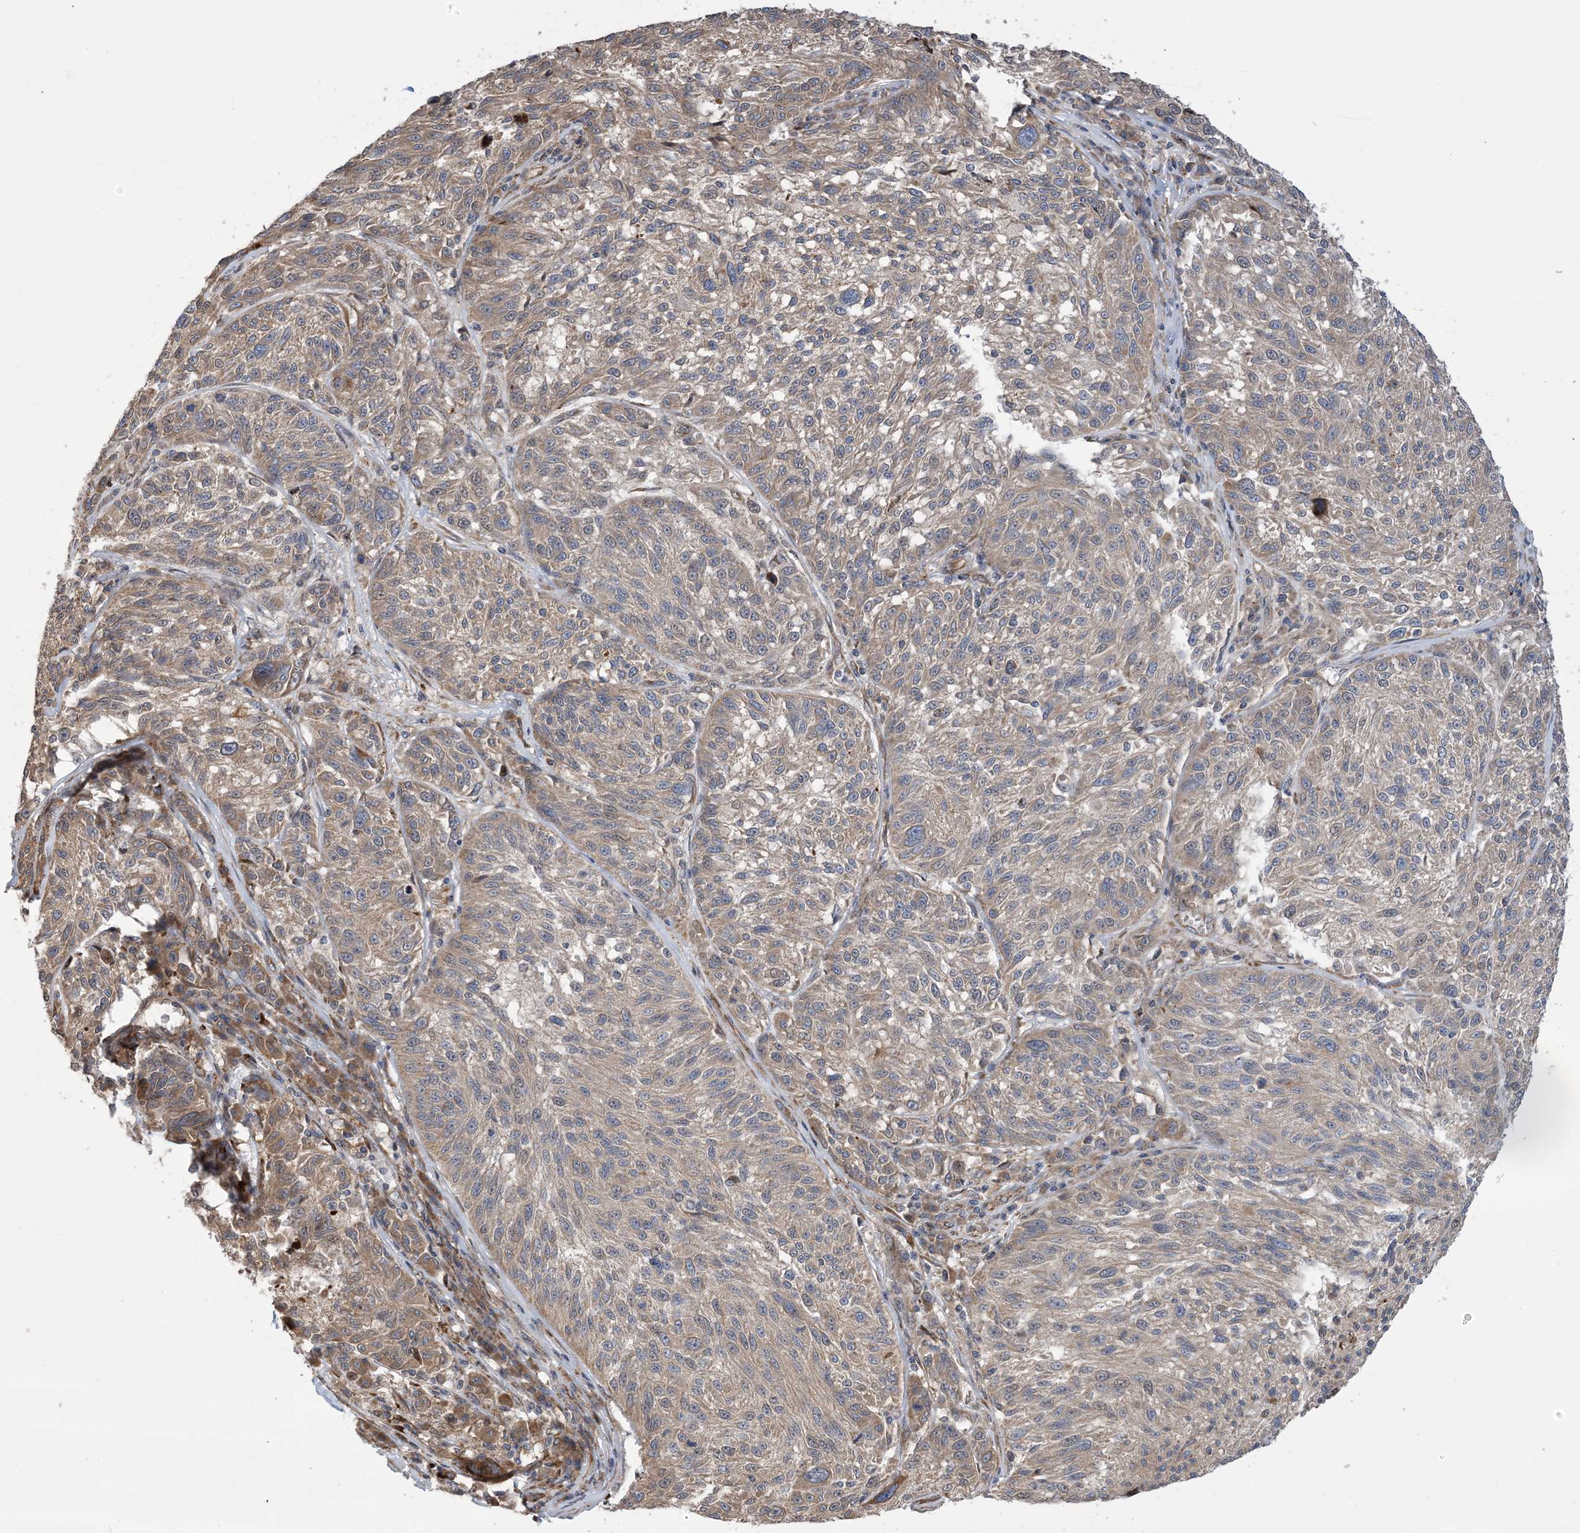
{"staining": {"intensity": "moderate", "quantity": "25%-75%", "location": "cytoplasmic/membranous"}, "tissue": "melanoma", "cell_type": "Tumor cells", "image_type": "cancer", "snomed": [{"axis": "morphology", "description": "Malignant melanoma, NOS"}, {"axis": "topography", "description": "Skin"}], "caption": "Protein expression analysis of human malignant melanoma reveals moderate cytoplasmic/membranous expression in approximately 25%-75% of tumor cells.", "gene": "CLEC16A", "patient": {"sex": "male", "age": 53}}